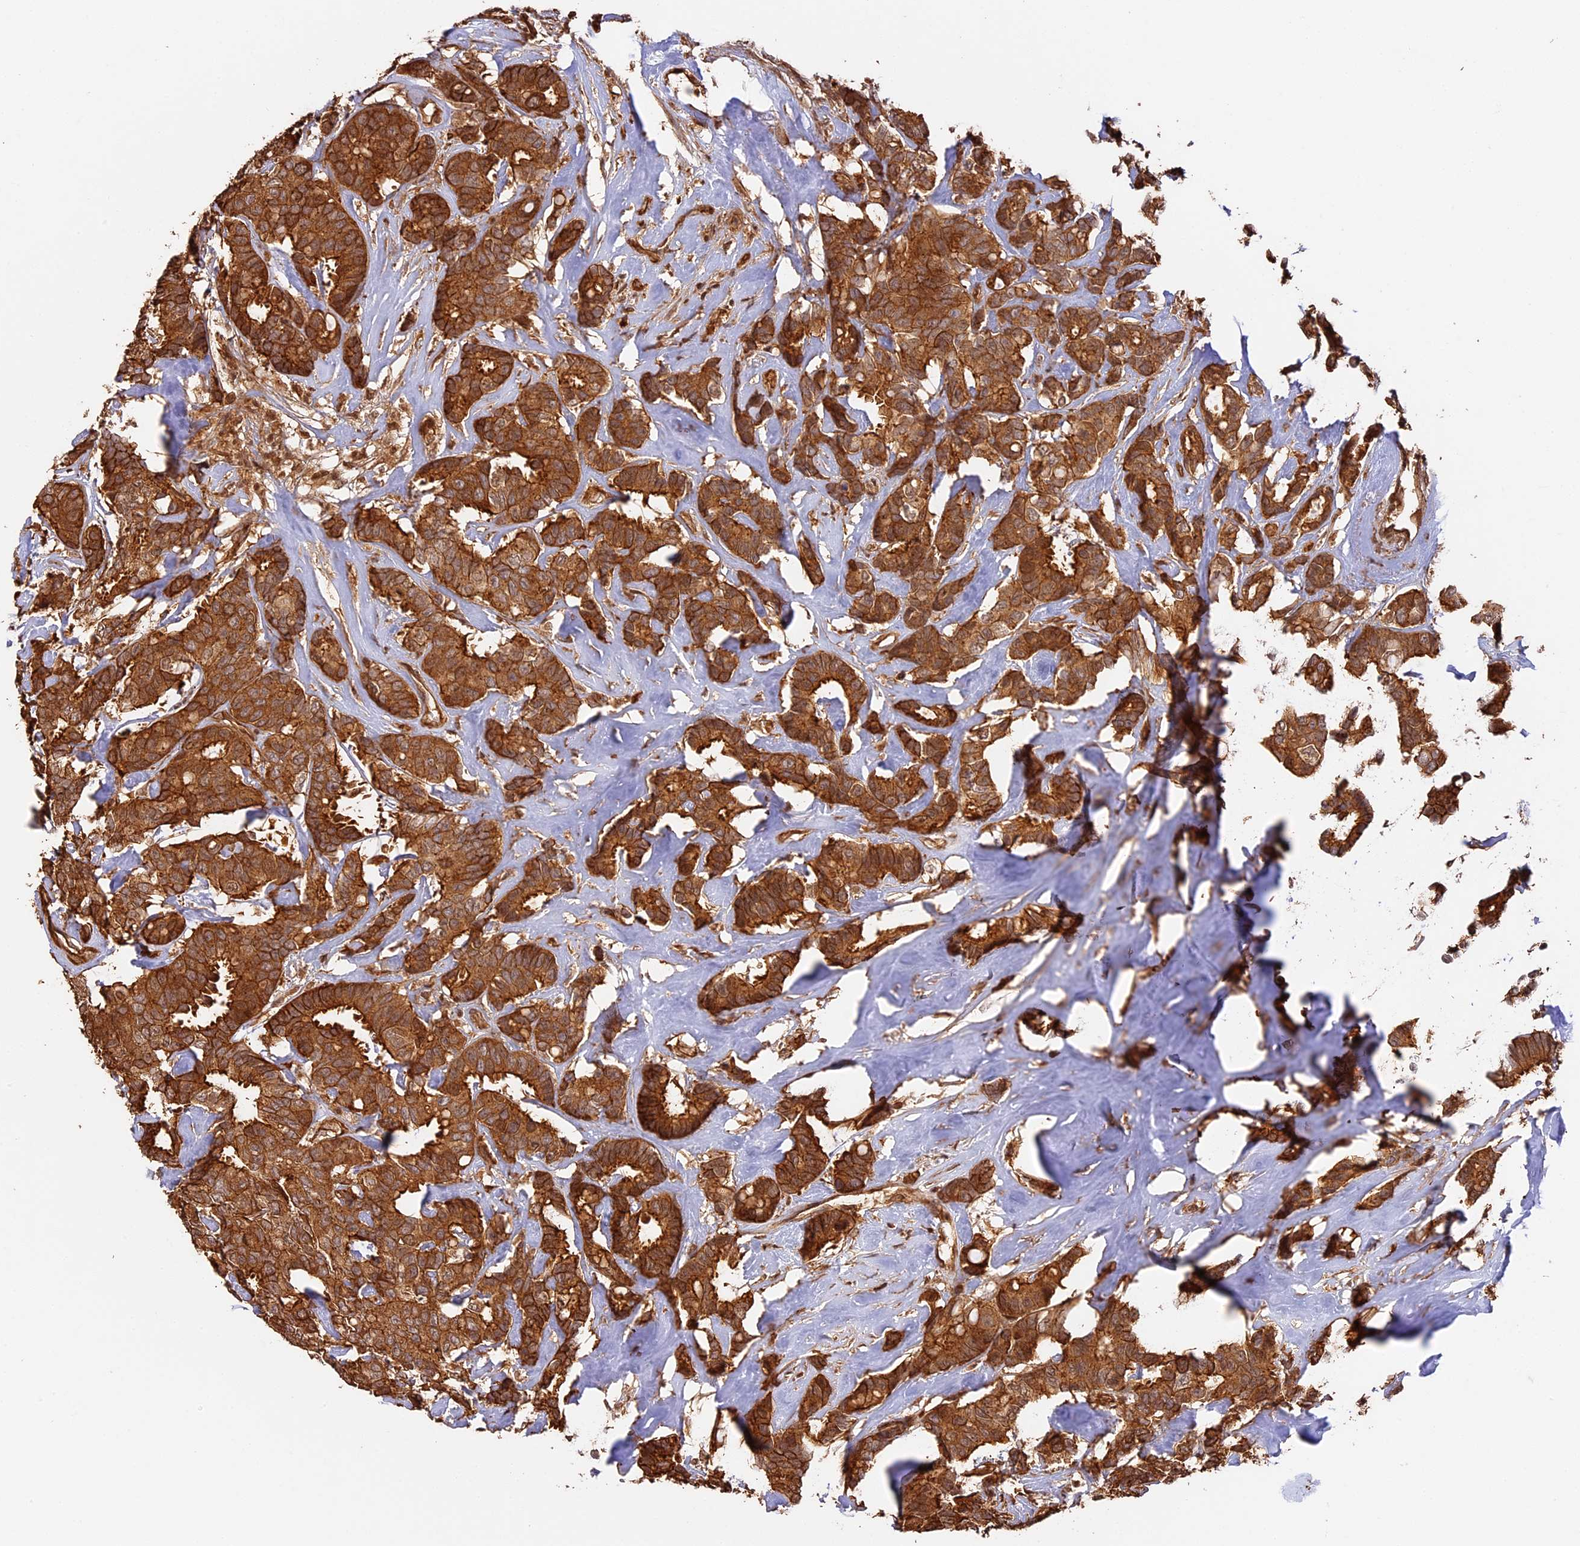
{"staining": {"intensity": "moderate", "quantity": ">75%", "location": "cytoplasmic/membranous"}, "tissue": "breast cancer", "cell_type": "Tumor cells", "image_type": "cancer", "snomed": [{"axis": "morphology", "description": "Duct carcinoma"}, {"axis": "topography", "description": "Breast"}], "caption": "This is an image of immunohistochemistry (IHC) staining of intraductal carcinoma (breast), which shows moderate positivity in the cytoplasmic/membranous of tumor cells.", "gene": "PPP1R37", "patient": {"sex": "female", "age": 87}}